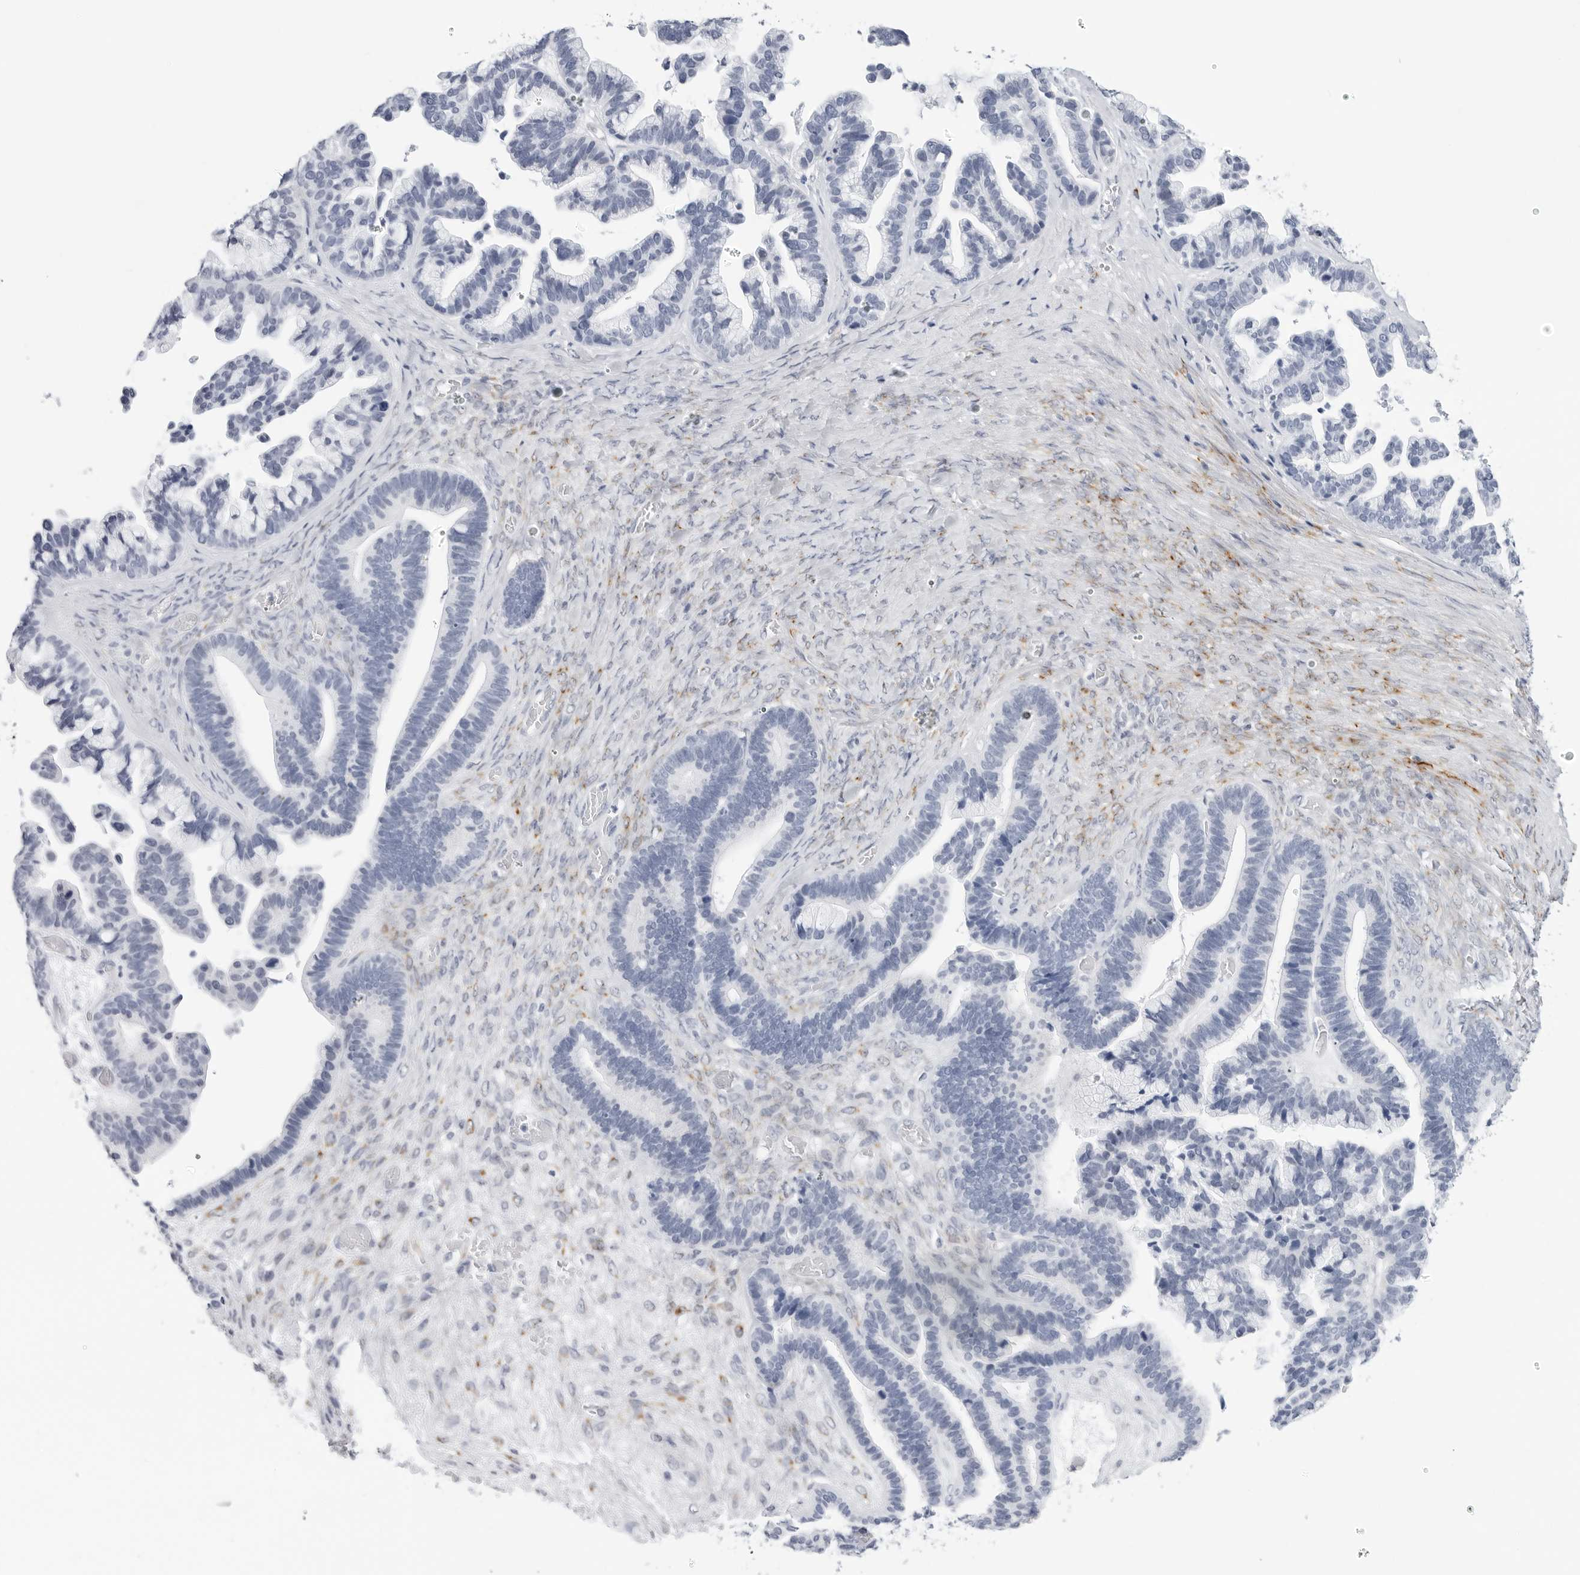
{"staining": {"intensity": "negative", "quantity": "none", "location": "none"}, "tissue": "ovarian cancer", "cell_type": "Tumor cells", "image_type": "cancer", "snomed": [{"axis": "morphology", "description": "Cystadenocarcinoma, serous, NOS"}, {"axis": "topography", "description": "Ovary"}], "caption": "Immunohistochemical staining of human serous cystadenocarcinoma (ovarian) demonstrates no significant positivity in tumor cells.", "gene": "HSPB7", "patient": {"sex": "female", "age": 56}}